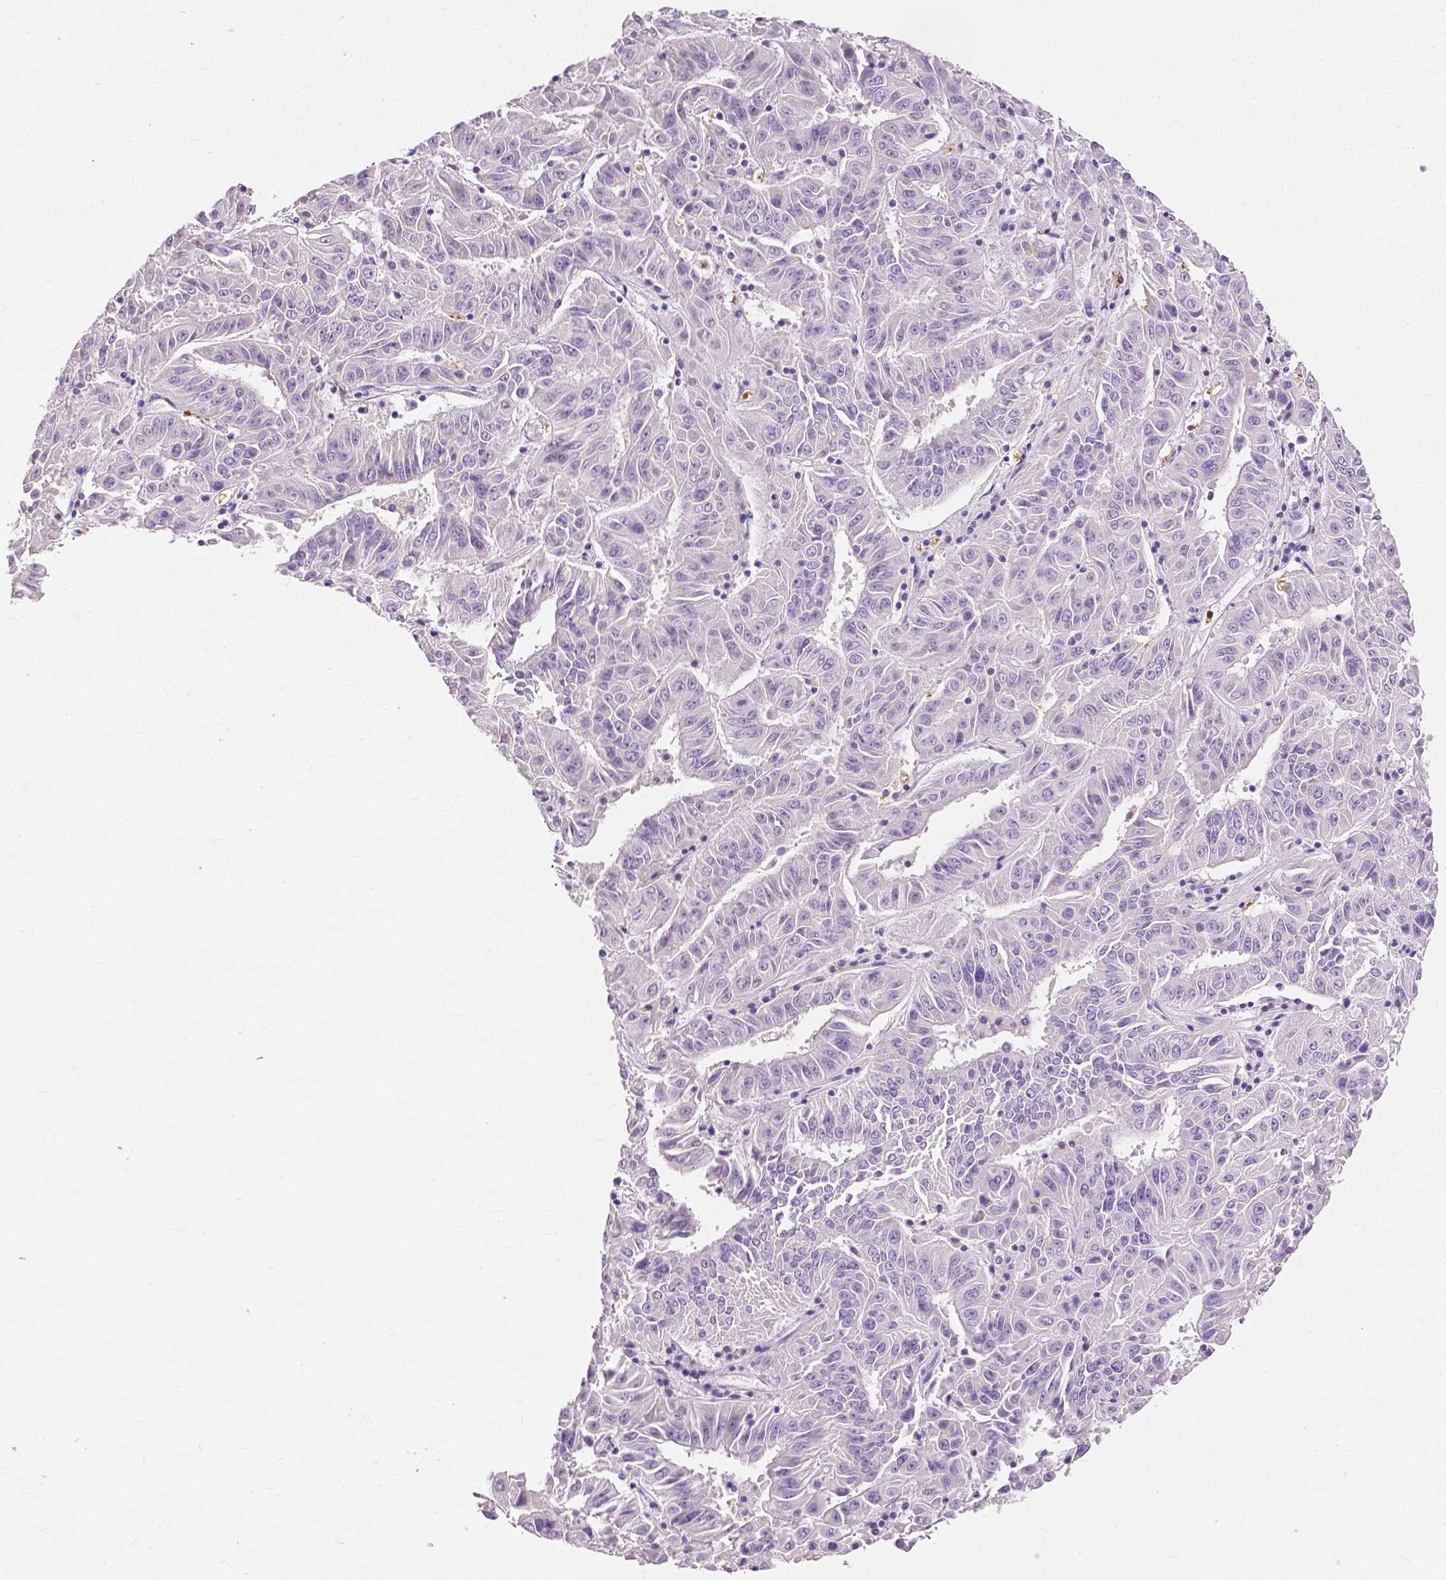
{"staining": {"intensity": "negative", "quantity": "none", "location": "none"}, "tissue": "pancreatic cancer", "cell_type": "Tumor cells", "image_type": "cancer", "snomed": [{"axis": "morphology", "description": "Adenocarcinoma, NOS"}, {"axis": "topography", "description": "Pancreas"}], "caption": "Immunohistochemistry image of human pancreatic adenocarcinoma stained for a protein (brown), which shows no expression in tumor cells. The staining was performed using DAB (3,3'-diaminobenzidine) to visualize the protein expression in brown, while the nuclei were stained in blue with hematoxylin (Magnification: 20x).", "gene": "CXCR2", "patient": {"sex": "male", "age": 63}}